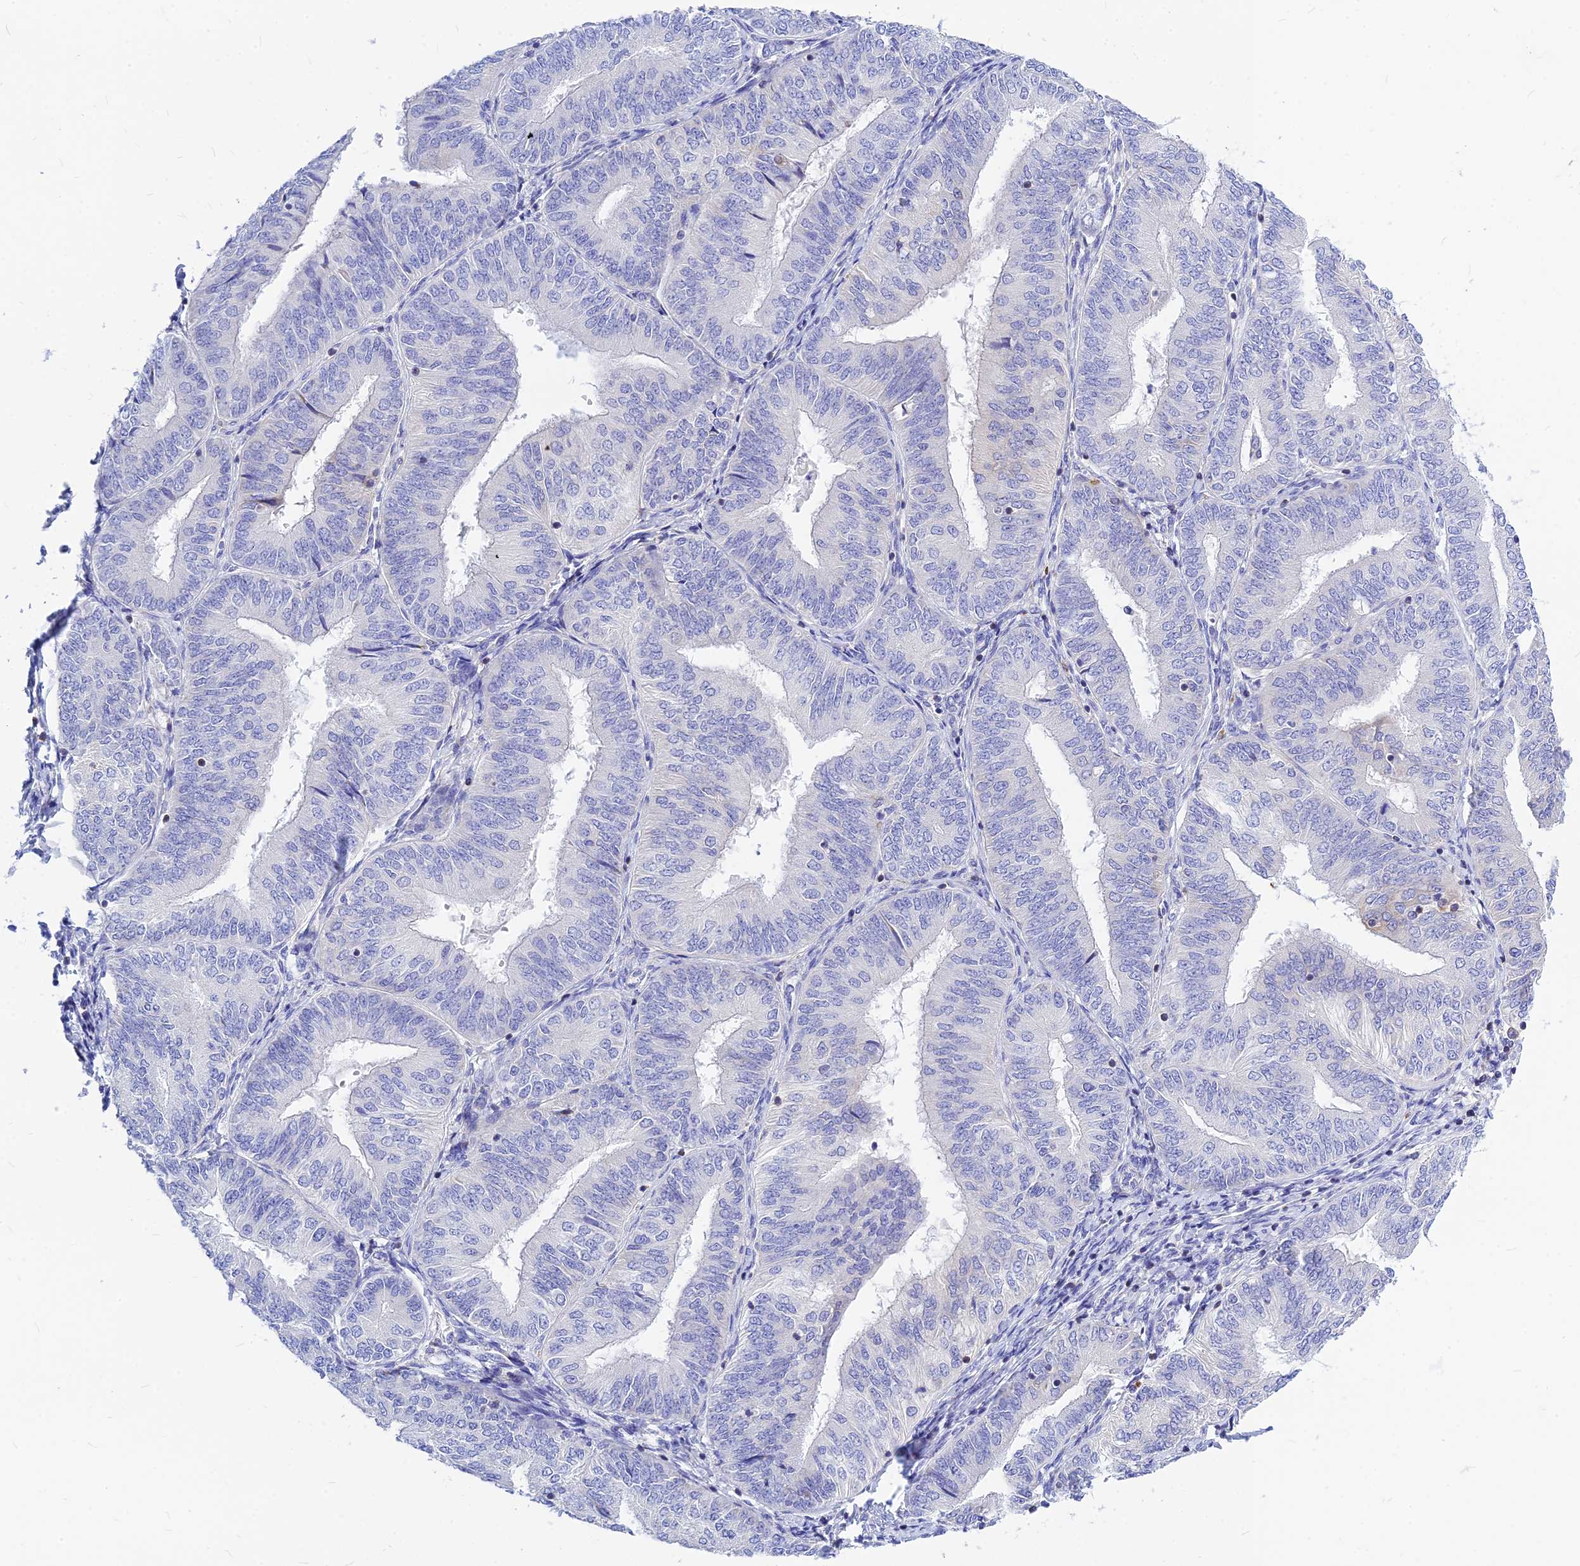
{"staining": {"intensity": "negative", "quantity": "none", "location": "none"}, "tissue": "endometrial cancer", "cell_type": "Tumor cells", "image_type": "cancer", "snomed": [{"axis": "morphology", "description": "Adenocarcinoma, NOS"}, {"axis": "topography", "description": "Endometrium"}], "caption": "Immunohistochemical staining of human endometrial cancer reveals no significant expression in tumor cells. (Brightfield microscopy of DAB (3,3'-diaminobenzidine) immunohistochemistry at high magnification).", "gene": "CNOT6", "patient": {"sex": "female", "age": 58}}